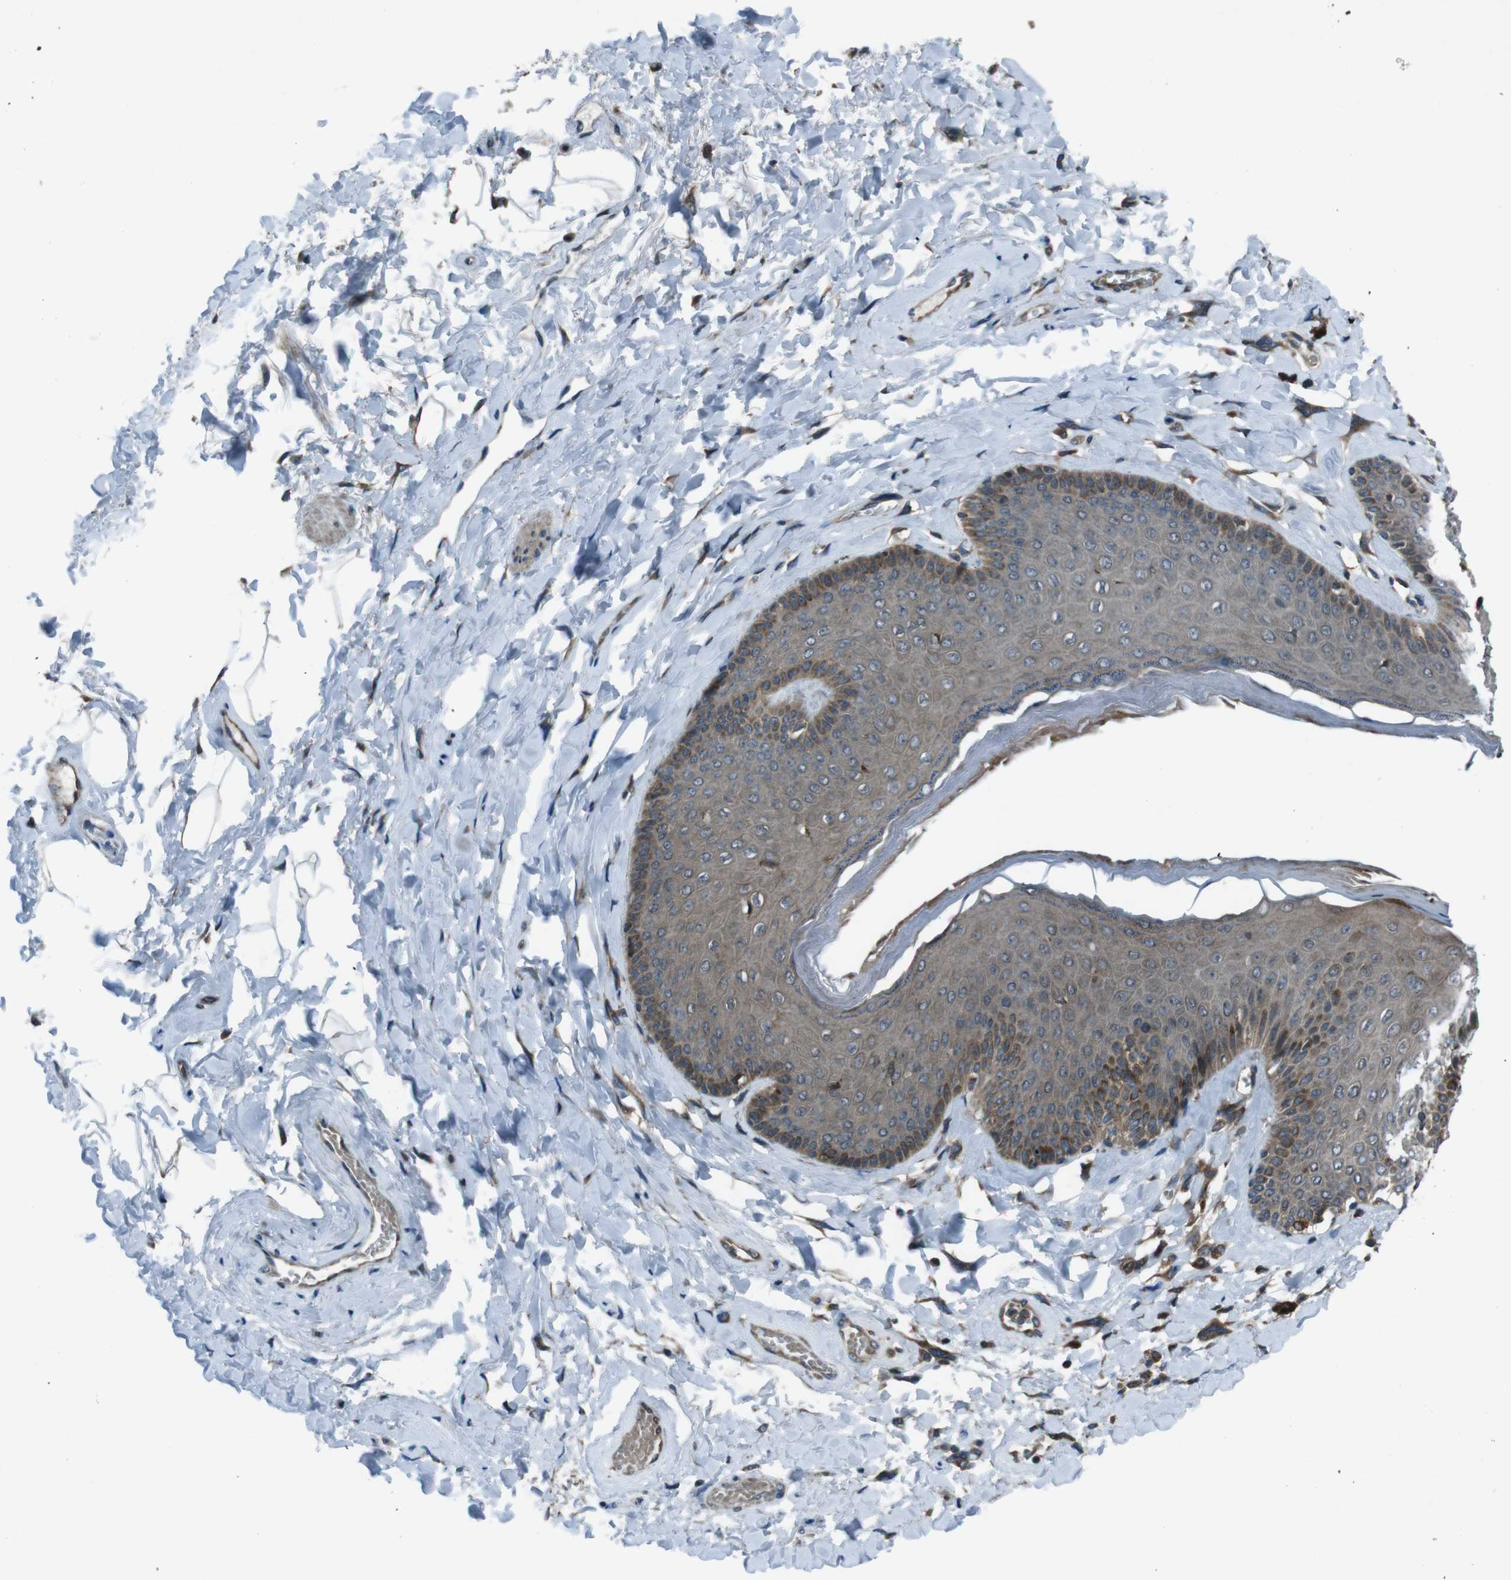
{"staining": {"intensity": "weak", "quantity": ">75%", "location": "cytoplasmic/membranous"}, "tissue": "skin", "cell_type": "Epidermal cells", "image_type": "normal", "snomed": [{"axis": "morphology", "description": "Normal tissue, NOS"}, {"axis": "topography", "description": "Anal"}], "caption": "High-power microscopy captured an IHC histopathology image of benign skin, revealing weak cytoplasmic/membranous positivity in approximately >75% of epidermal cells. Using DAB (brown) and hematoxylin (blue) stains, captured at high magnification using brightfield microscopy.", "gene": "SLC27A4", "patient": {"sex": "male", "age": 69}}